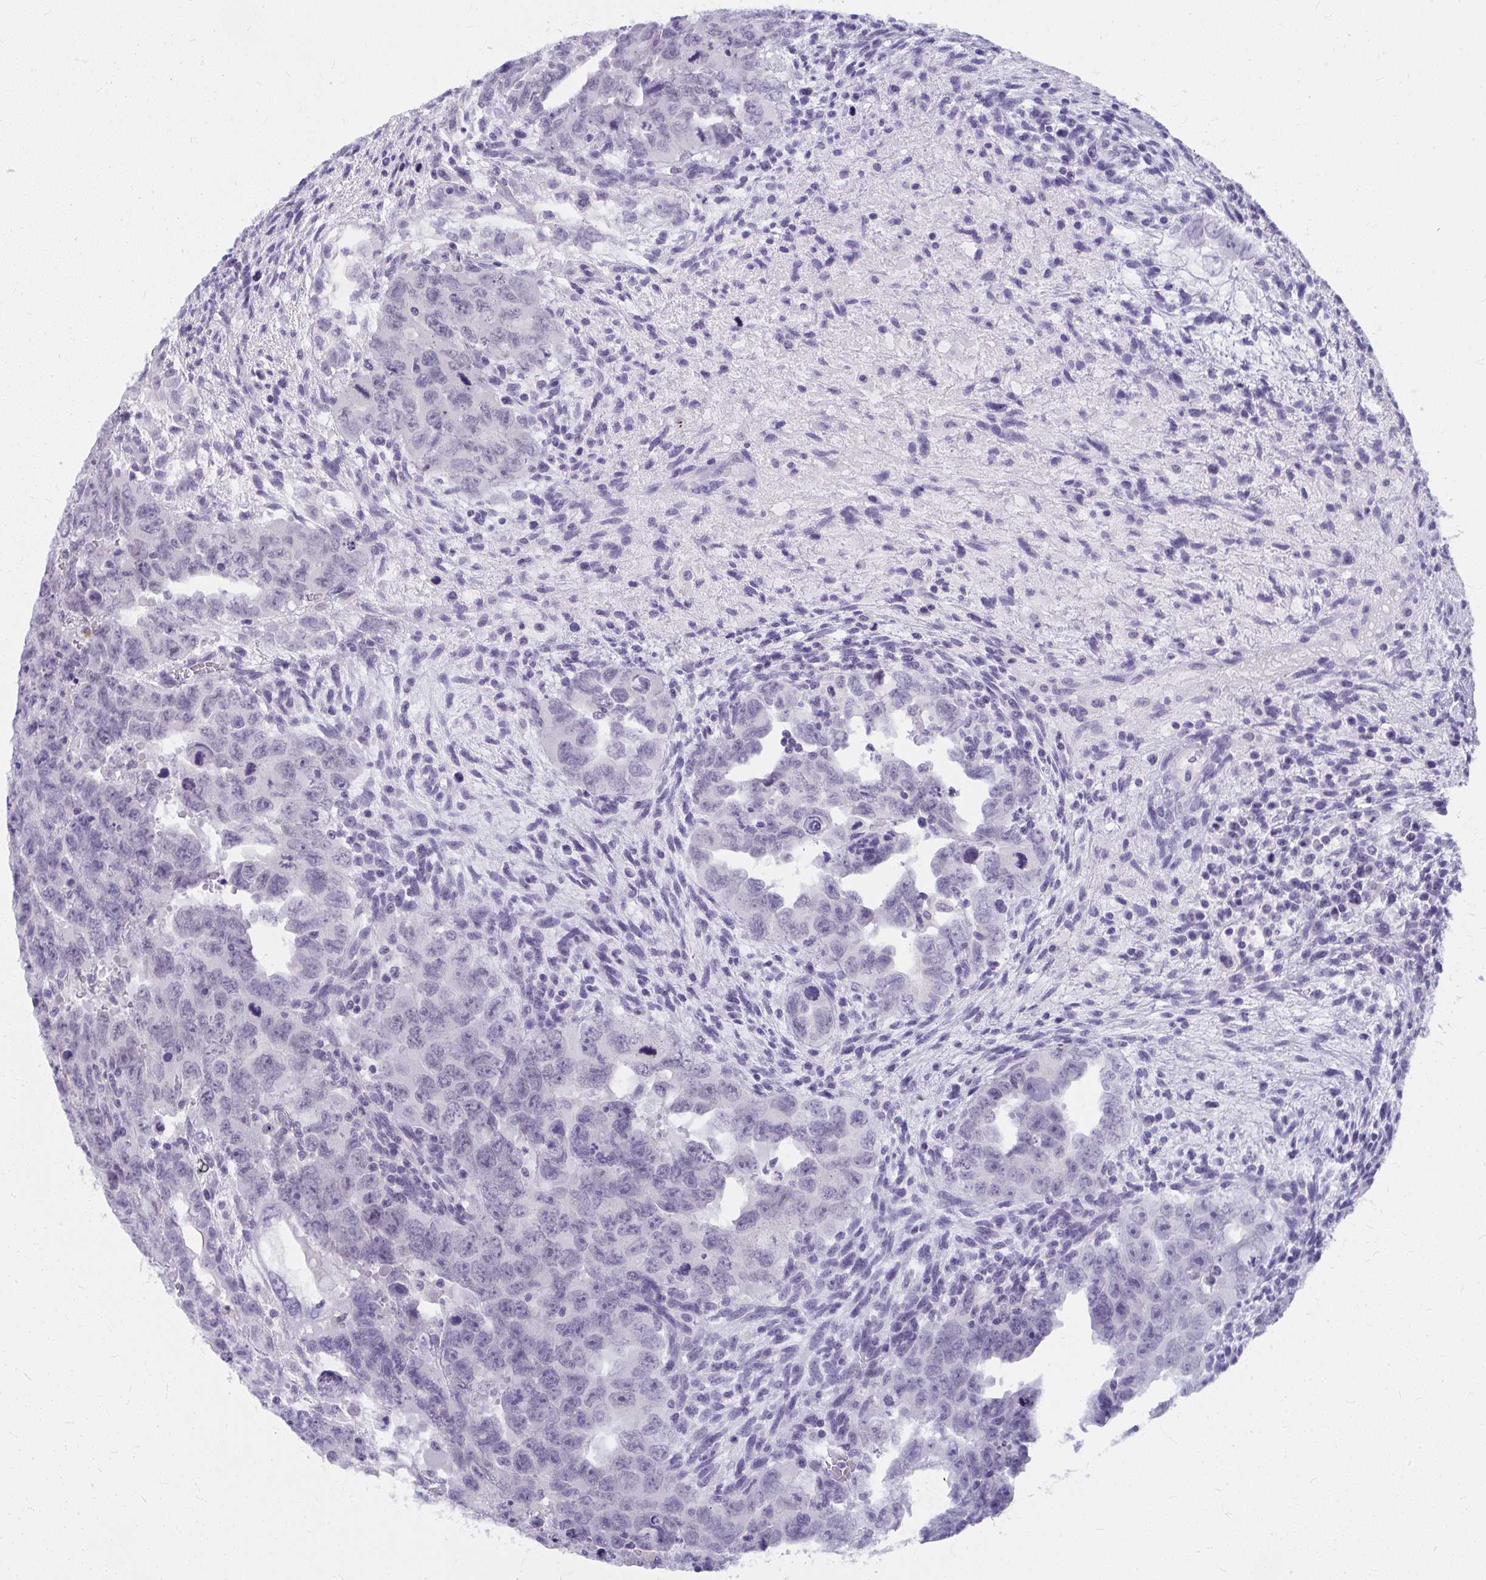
{"staining": {"intensity": "negative", "quantity": "none", "location": "none"}, "tissue": "testis cancer", "cell_type": "Tumor cells", "image_type": "cancer", "snomed": [{"axis": "morphology", "description": "Carcinoma, Embryonal, NOS"}, {"axis": "topography", "description": "Testis"}], "caption": "An image of human testis cancer is negative for staining in tumor cells.", "gene": "UGT3A2", "patient": {"sex": "male", "age": 24}}